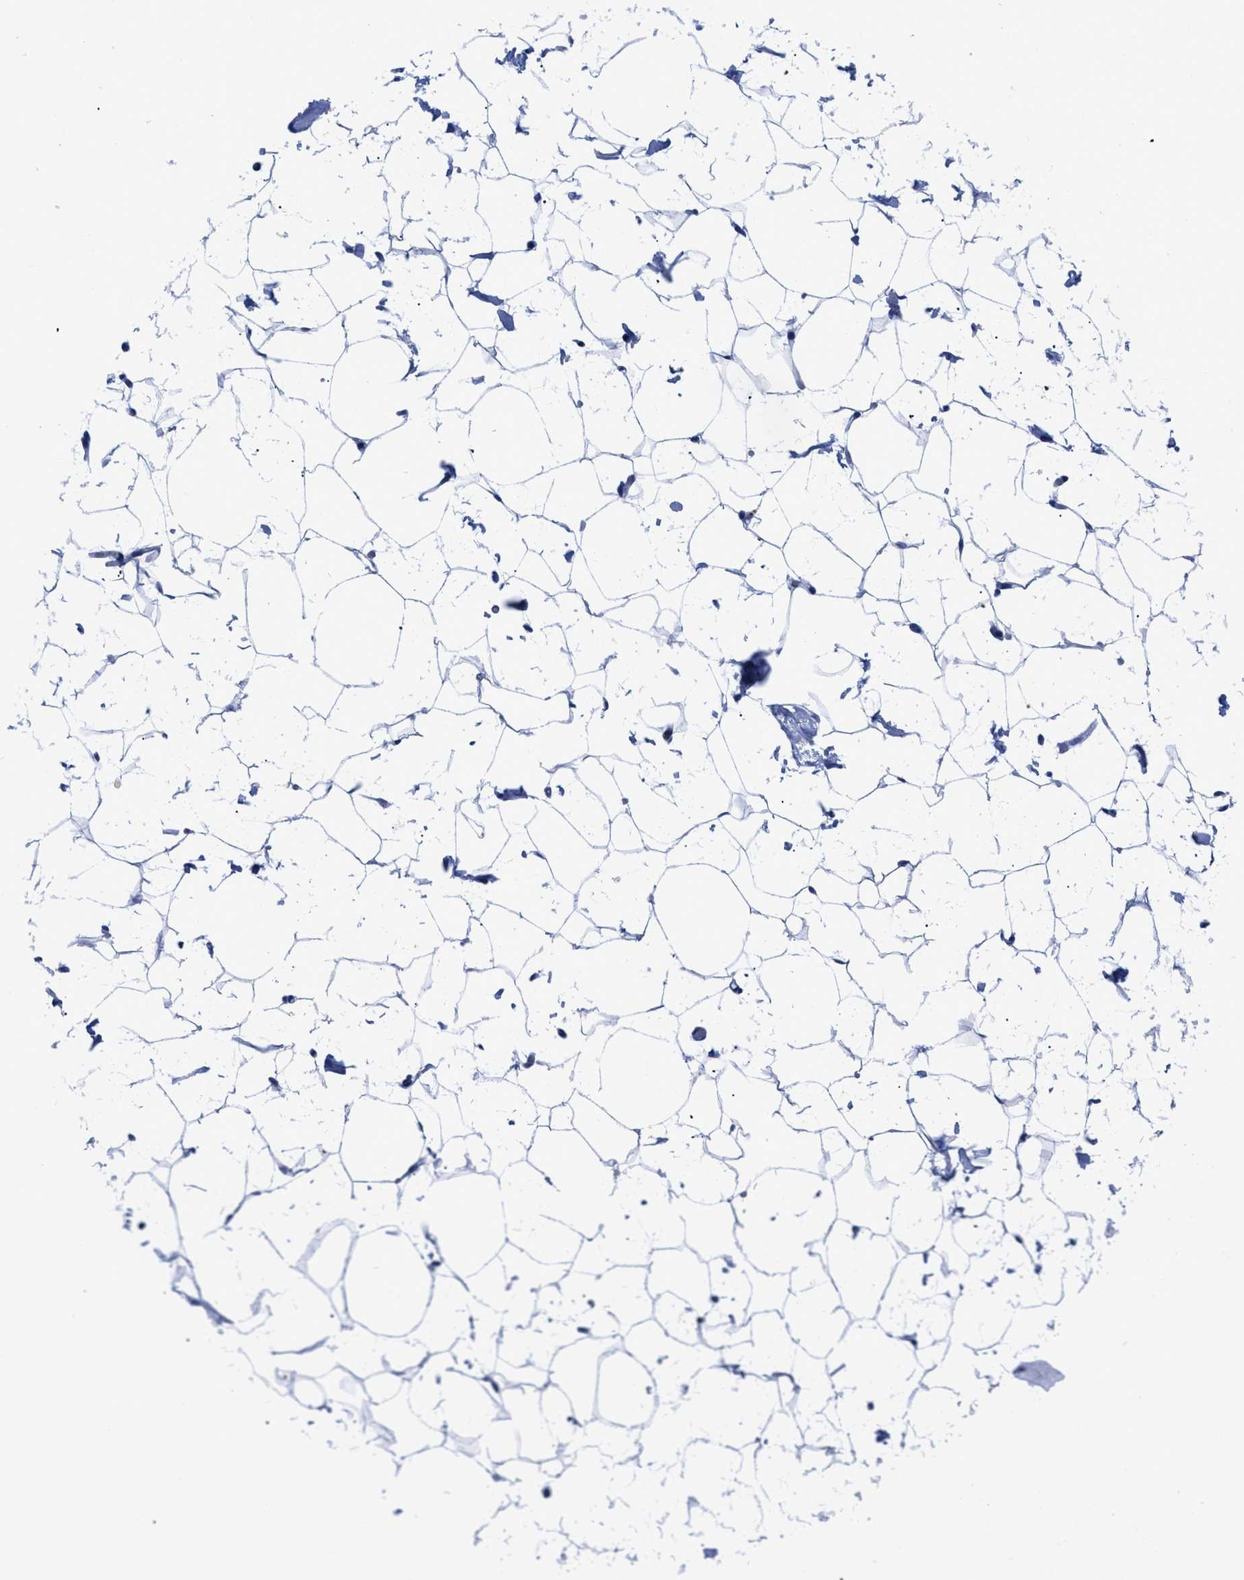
{"staining": {"intensity": "negative", "quantity": "none", "location": "none"}, "tissue": "adipose tissue", "cell_type": "Adipocytes", "image_type": "normal", "snomed": [{"axis": "morphology", "description": "Normal tissue, NOS"}, {"axis": "topography", "description": "Breast"}, {"axis": "topography", "description": "Soft tissue"}], "caption": "Human adipose tissue stained for a protein using IHC displays no staining in adipocytes.", "gene": "TREML1", "patient": {"sex": "female", "age": 75}}